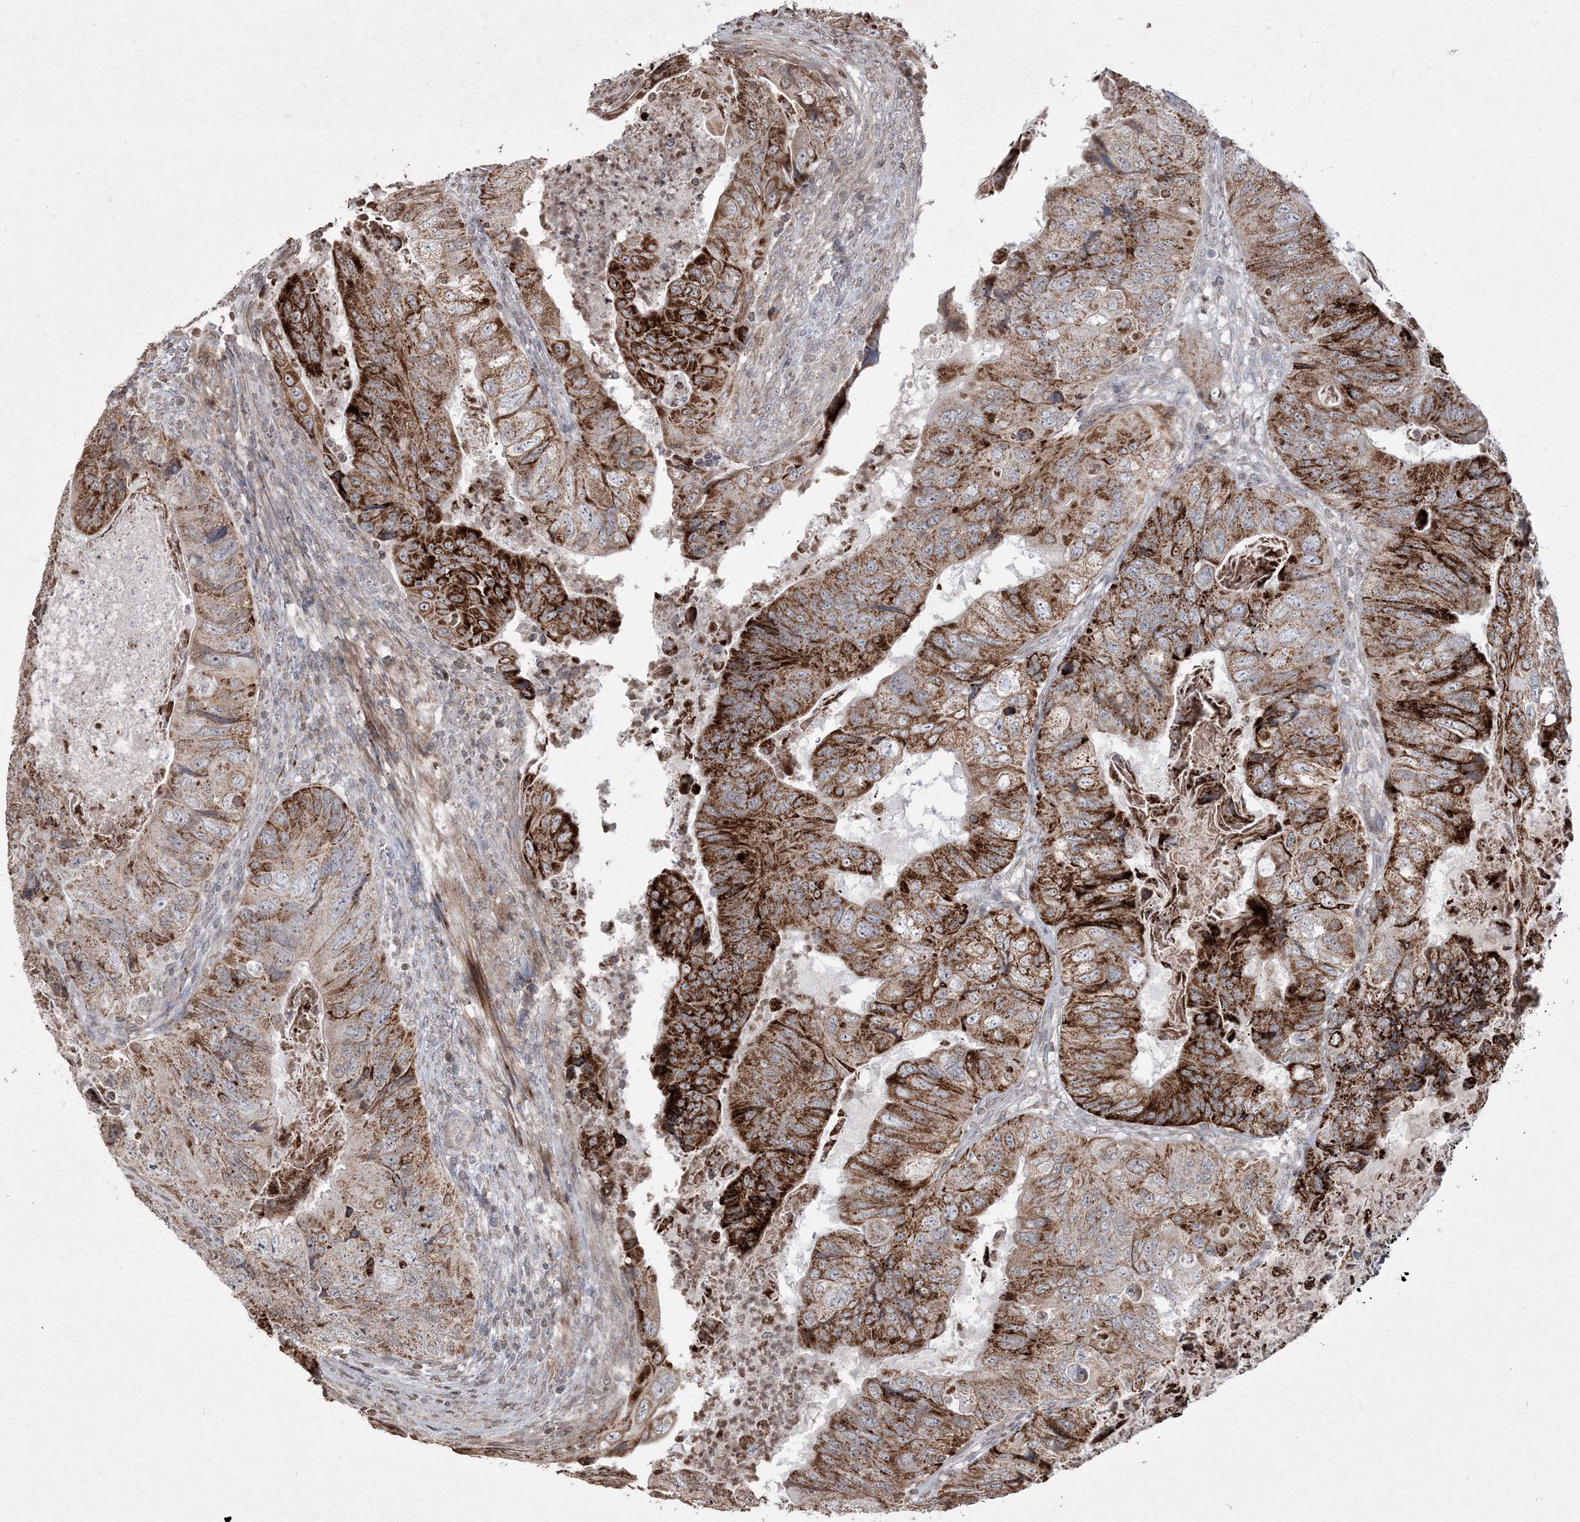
{"staining": {"intensity": "strong", "quantity": "25%-75%", "location": "cytoplasmic/membranous"}, "tissue": "colorectal cancer", "cell_type": "Tumor cells", "image_type": "cancer", "snomed": [{"axis": "morphology", "description": "Adenocarcinoma, NOS"}, {"axis": "topography", "description": "Rectum"}], "caption": "A histopathology image of human colorectal adenocarcinoma stained for a protein reveals strong cytoplasmic/membranous brown staining in tumor cells.", "gene": "TTC7A", "patient": {"sex": "male", "age": 63}}